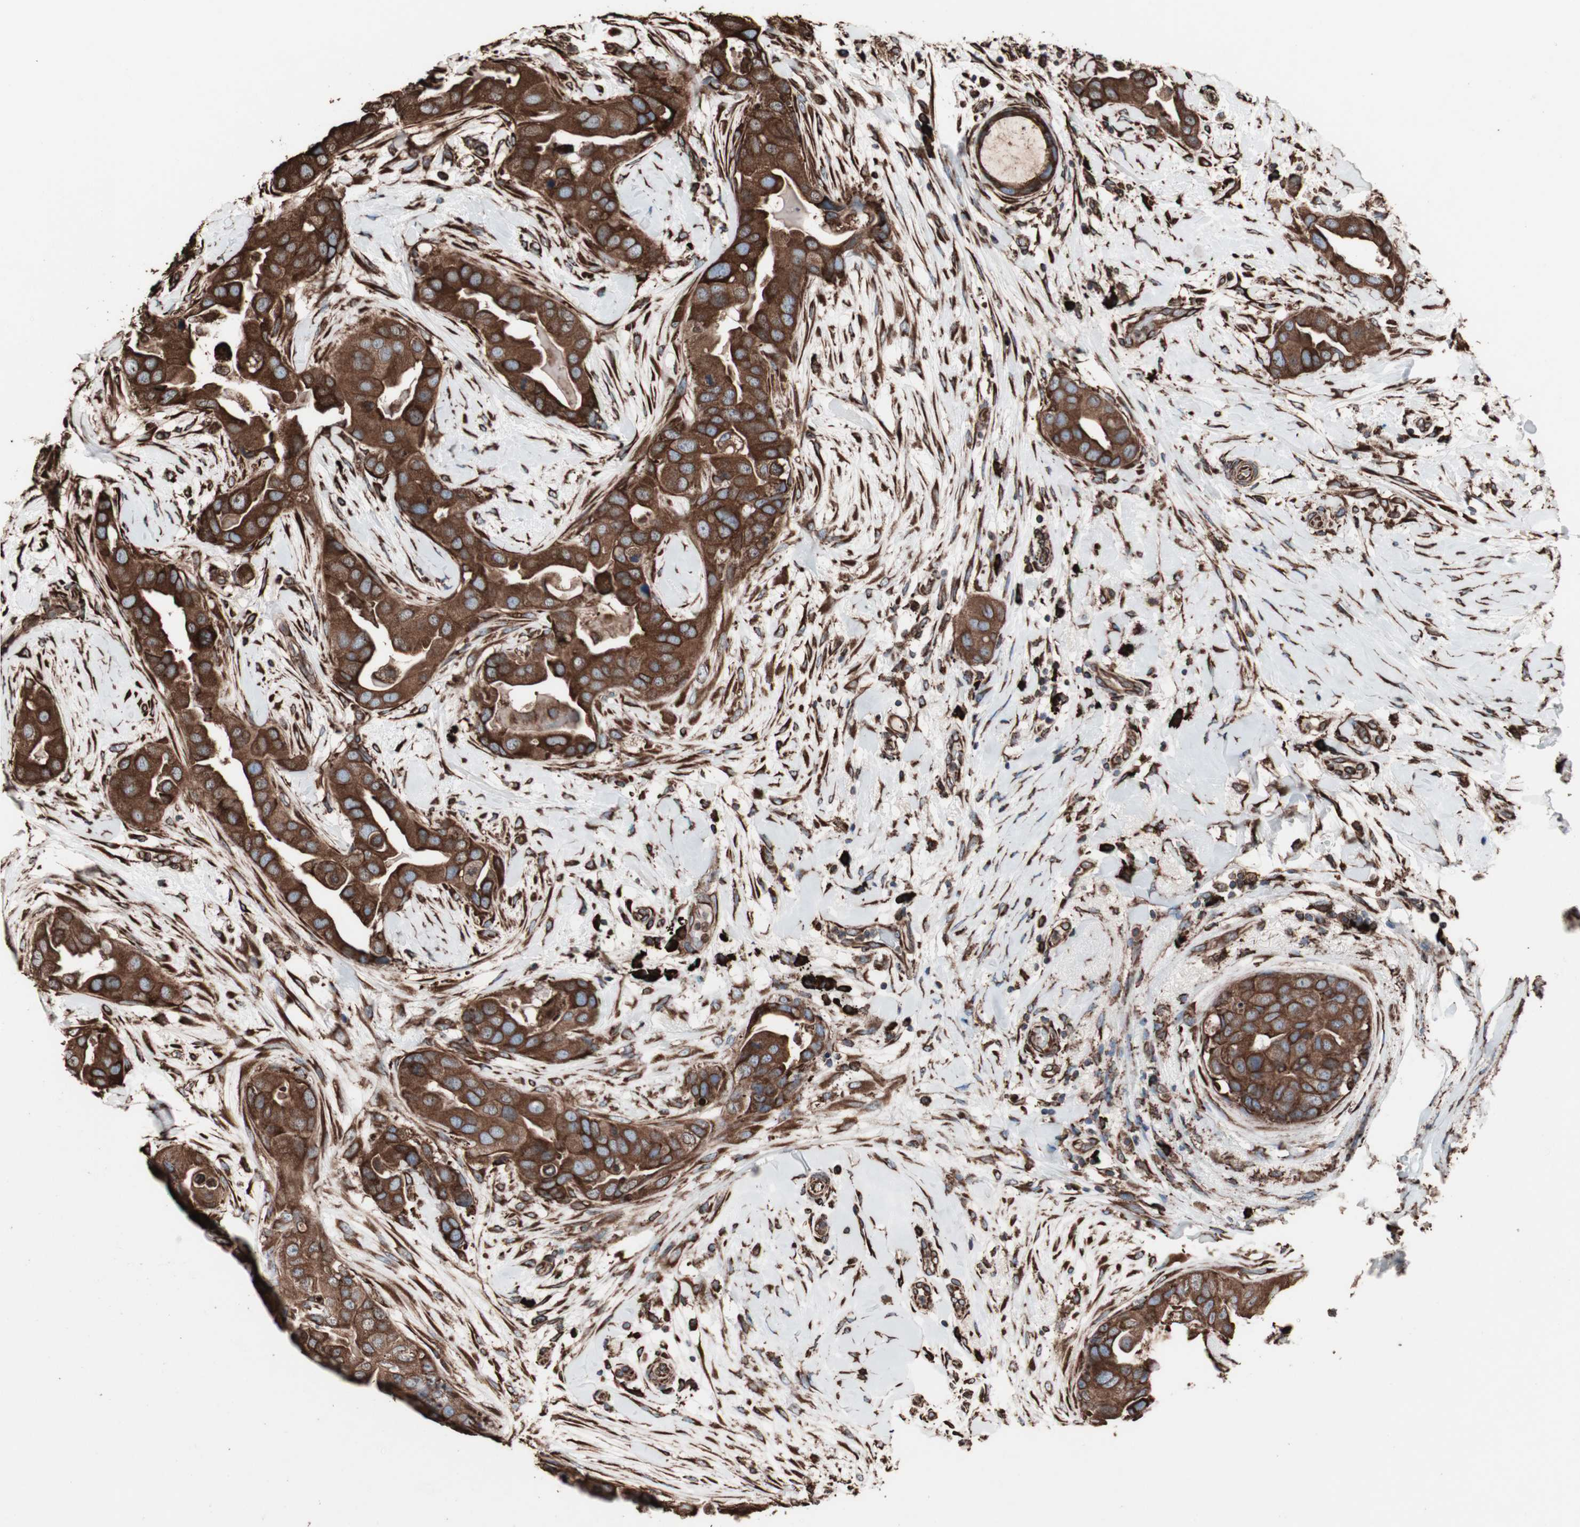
{"staining": {"intensity": "strong", "quantity": ">75%", "location": "cytoplasmic/membranous"}, "tissue": "breast cancer", "cell_type": "Tumor cells", "image_type": "cancer", "snomed": [{"axis": "morphology", "description": "Duct carcinoma"}, {"axis": "topography", "description": "Breast"}], "caption": "IHC micrograph of neoplastic tissue: human breast cancer (invasive ductal carcinoma) stained using immunohistochemistry displays high levels of strong protein expression localized specifically in the cytoplasmic/membranous of tumor cells, appearing as a cytoplasmic/membranous brown color.", "gene": "HSP90B1", "patient": {"sex": "female", "age": 40}}